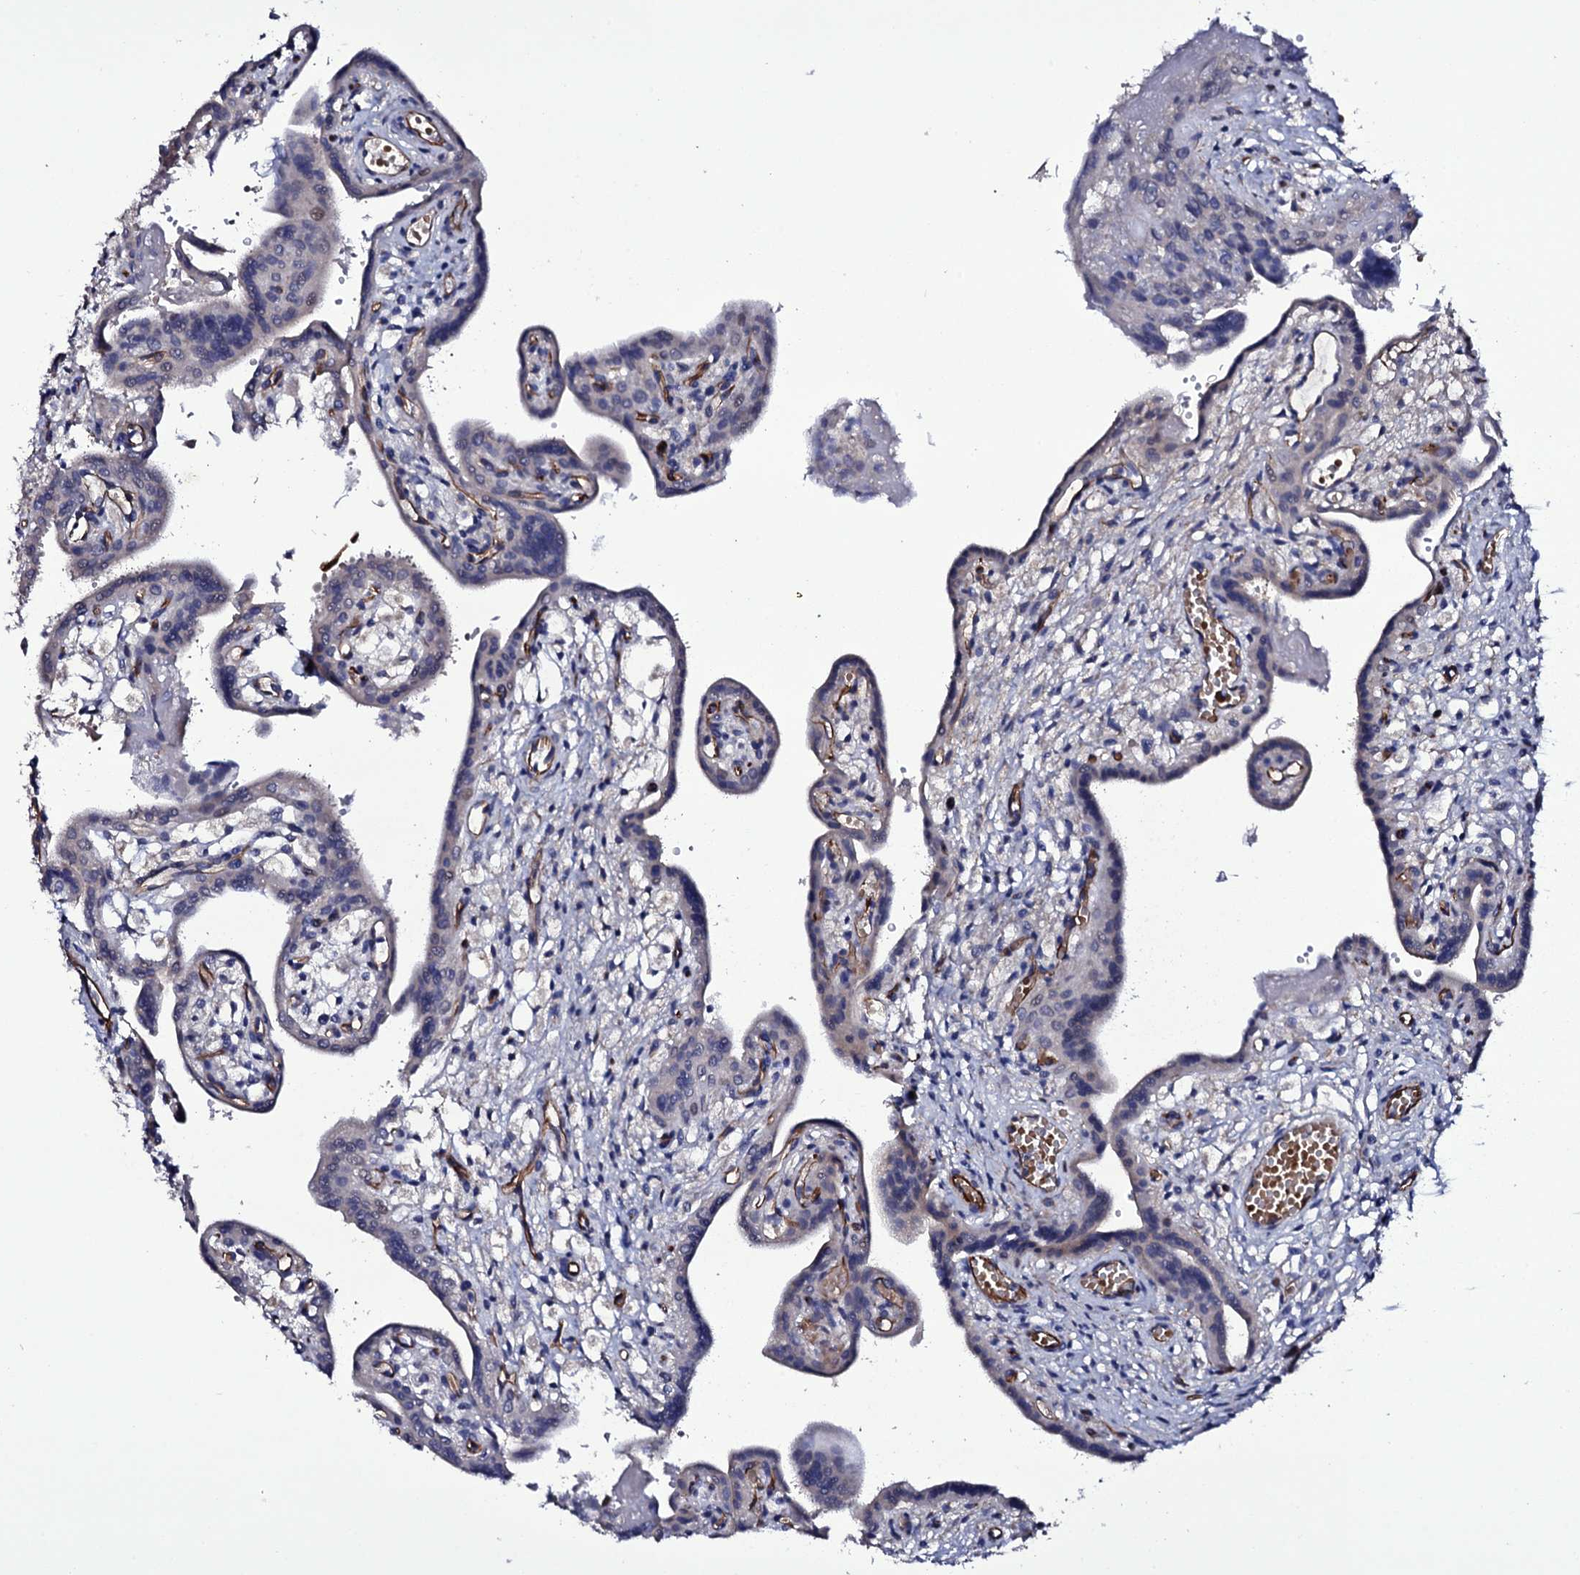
{"staining": {"intensity": "negative", "quantity": "none", "location": "none"}, "tissue": "placenta", "cell_type": "Trophoblastic cells", "image_type": "normal", "snomed": [{"axis": "morphology", "description": "Normal tissue, NOS"}, {"axis": "topography", "description": "Placenta"}], "caption": "Placenta stained for a protein using IHC exhibits no expression trophoblastic cells.", "gene": "BCL2L14", "patient": {"sex": "female", "age": 37}}